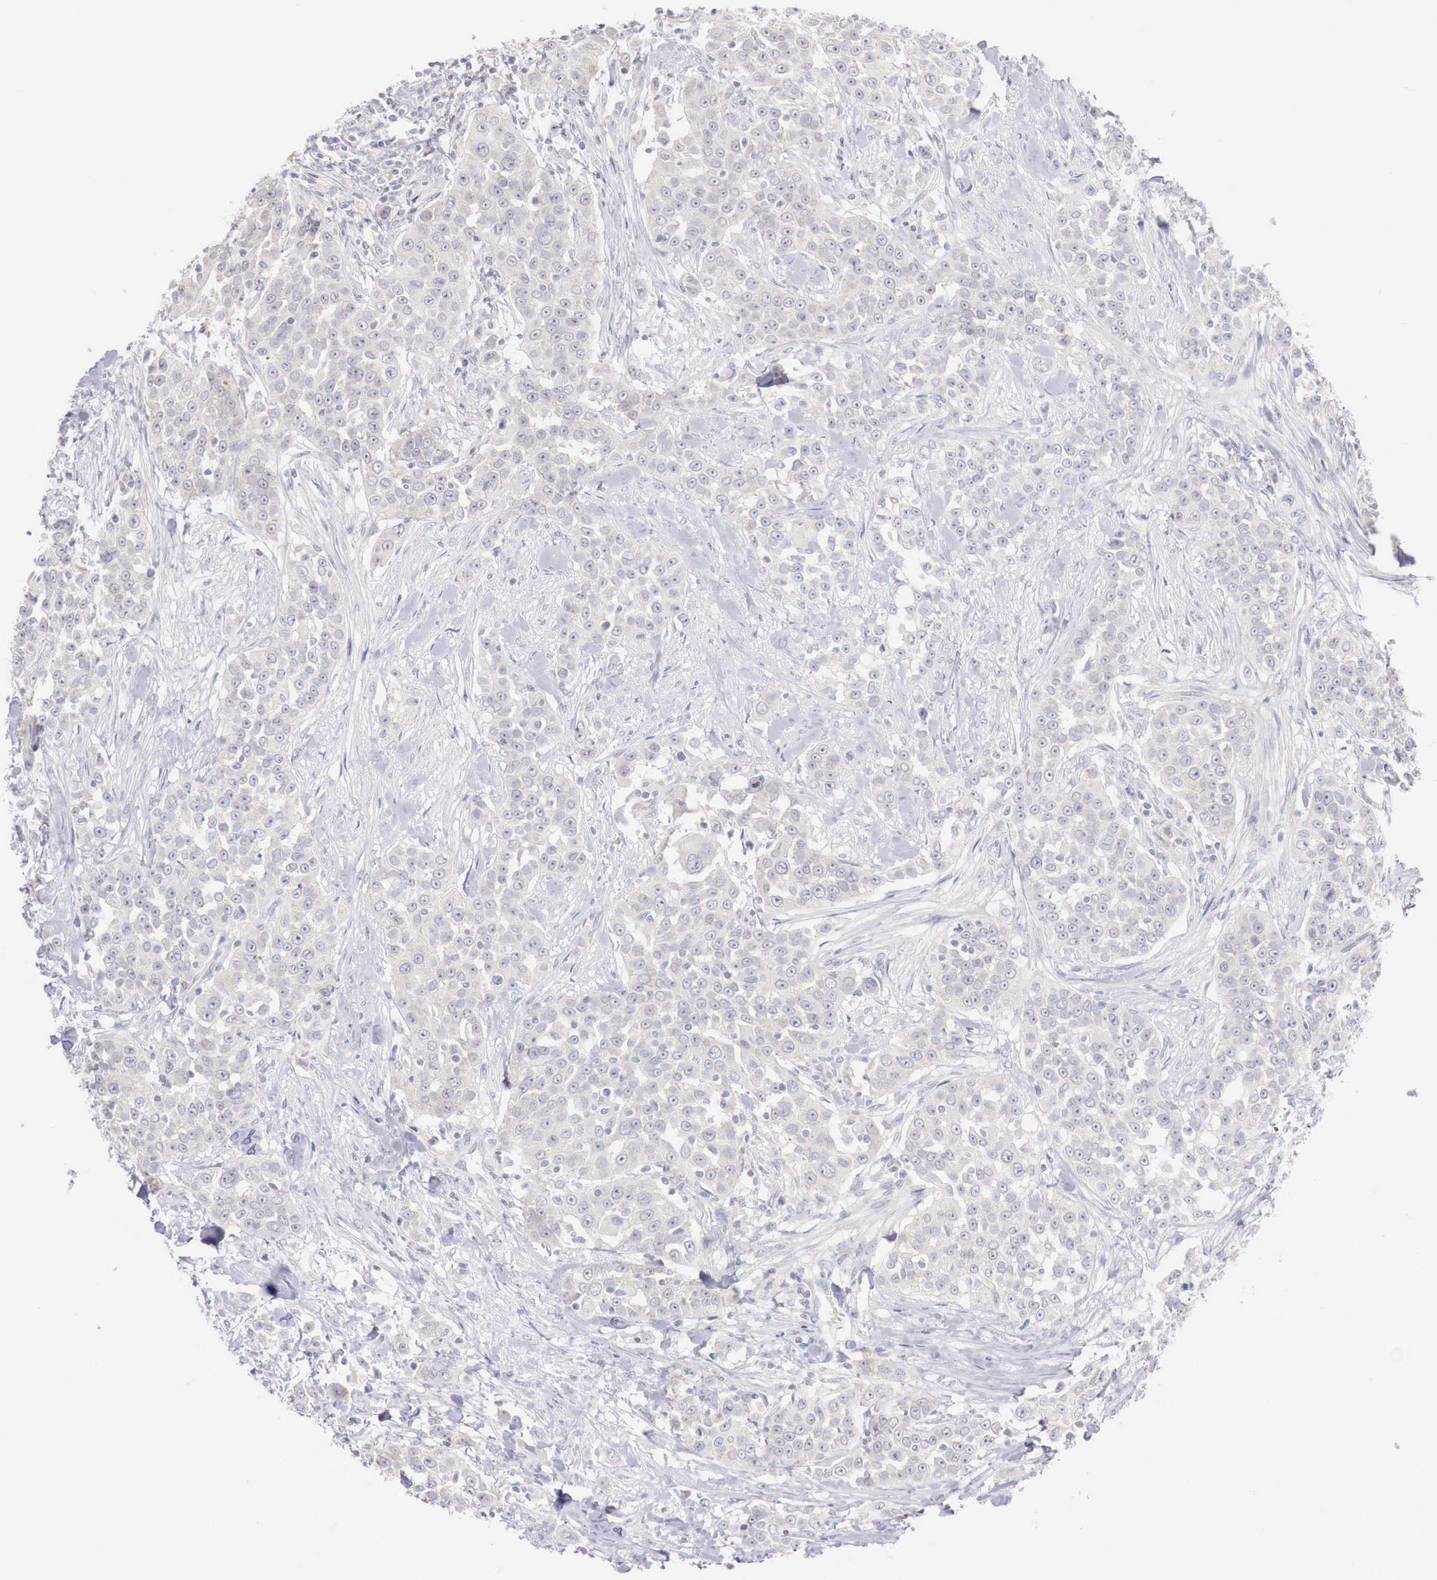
{"staining": {"intensity": "negative", "quantity": "none", "location": "none"}, "tissue": "urothelial cancer", "cell_type": "Tumor cells", "image_type": "cancer", "snomed": [{"axis": "morphology", "description": "Urothelial carcinoma, High grade"}, {"axis": "topography", "description": "Urinary bladder"}], "caption": "DAB immunohistochemical staining of human urothelial cancer exhibits no significant expression in tumor cells.", "gene": "TRIM13", "patient": {"sex": "female", "age": 80}}